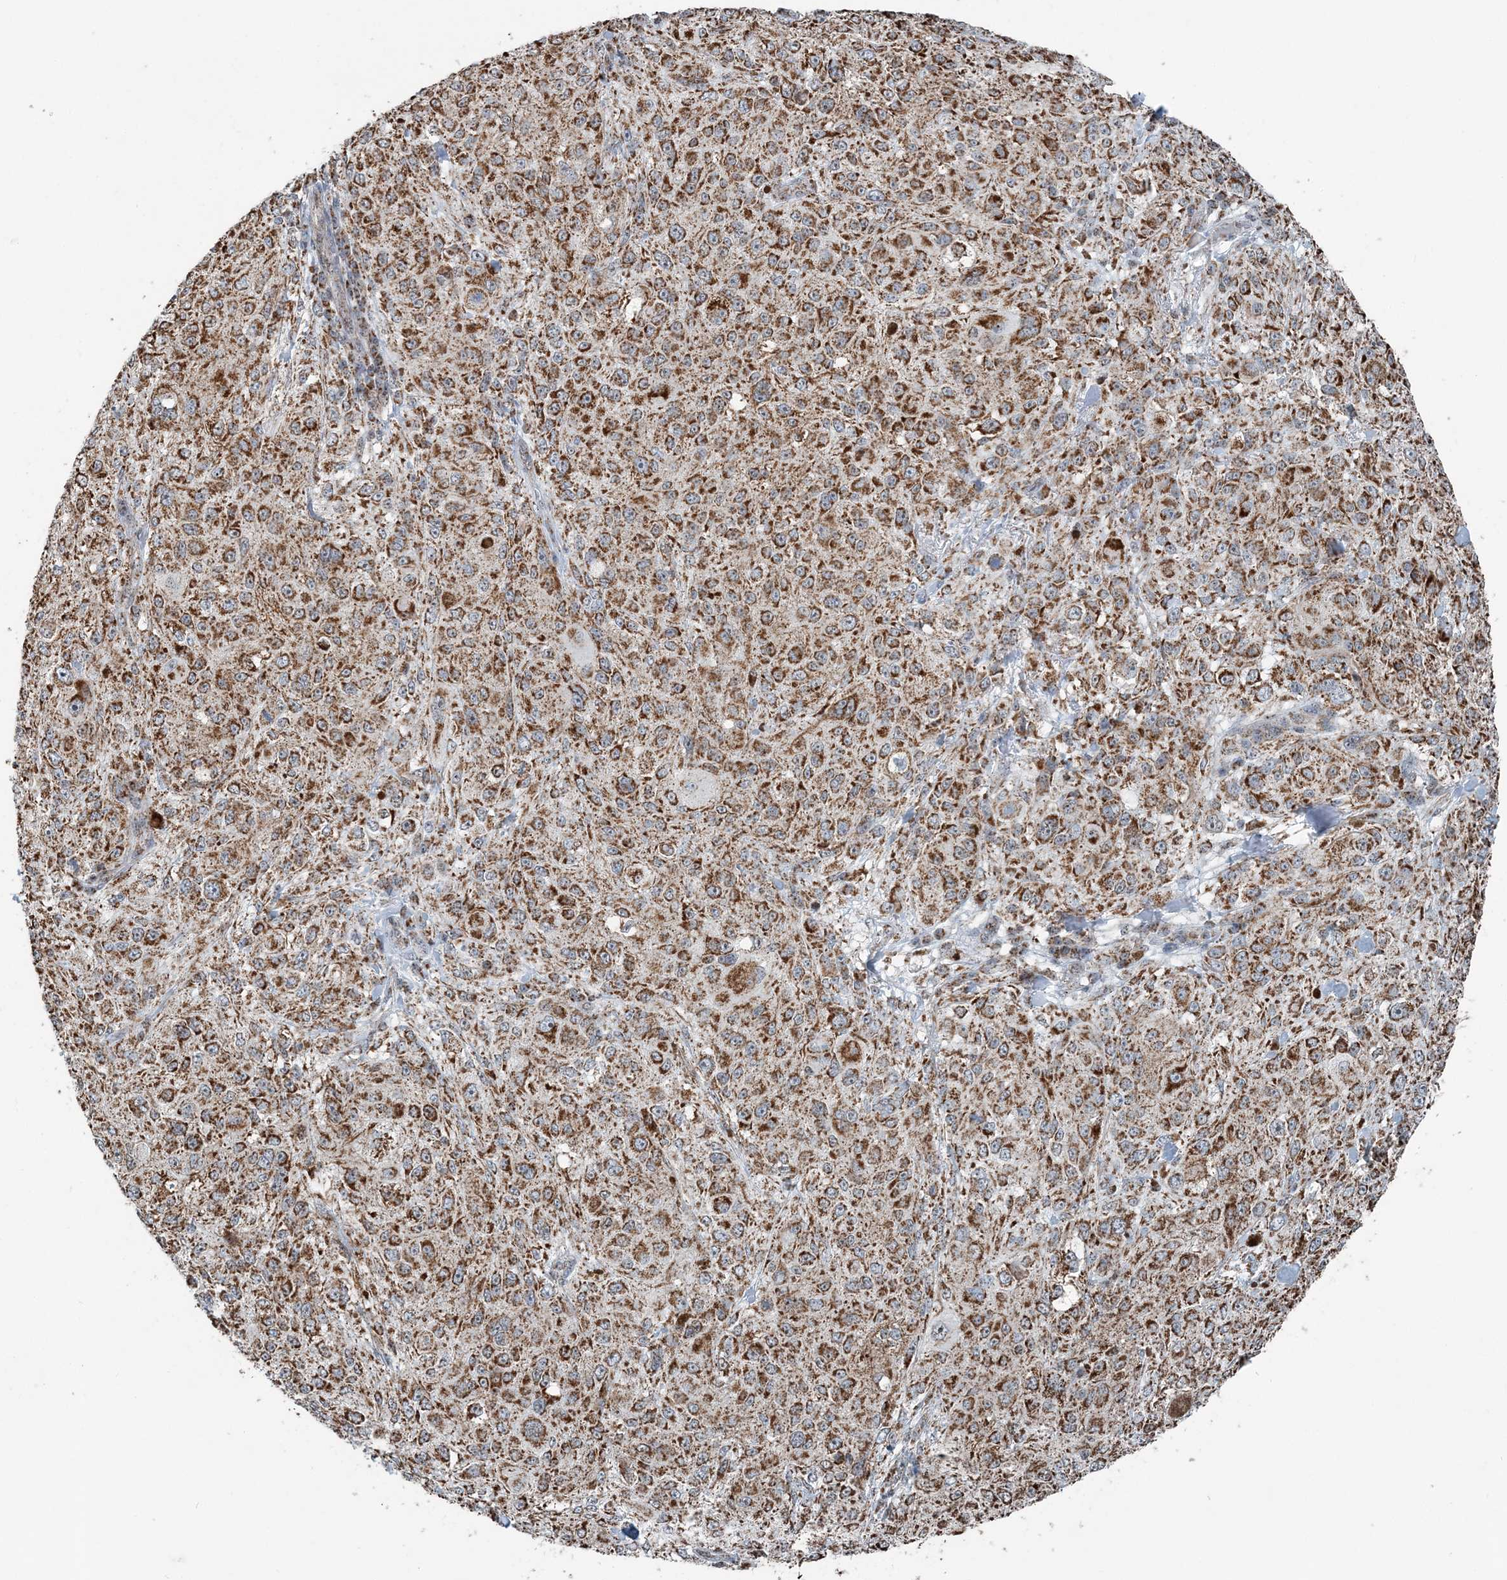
{"staining": {"intensity": "strong", "quantity": ">75%", "location": "cytoplasmic/membranous"}, "tissue": "melanoma", "cell_type": "Tumor cells", "image_type": "cancer", "snomed": [{"axis": "morphology", "description": "Necrosis, NOS"}, {"axis": "morphology", "description": "Malignant melanoma, NOS"}, {"axis": "topography", "description": "Skin"}], "caption": "The histopathology image demonstrates a brown stain indicating the presence of a protein in the cytoplasmic/membranous of tumor cells in melanoma.", "gene": "SUCLG1", "patient": {"sex": "female", "age": 87}}